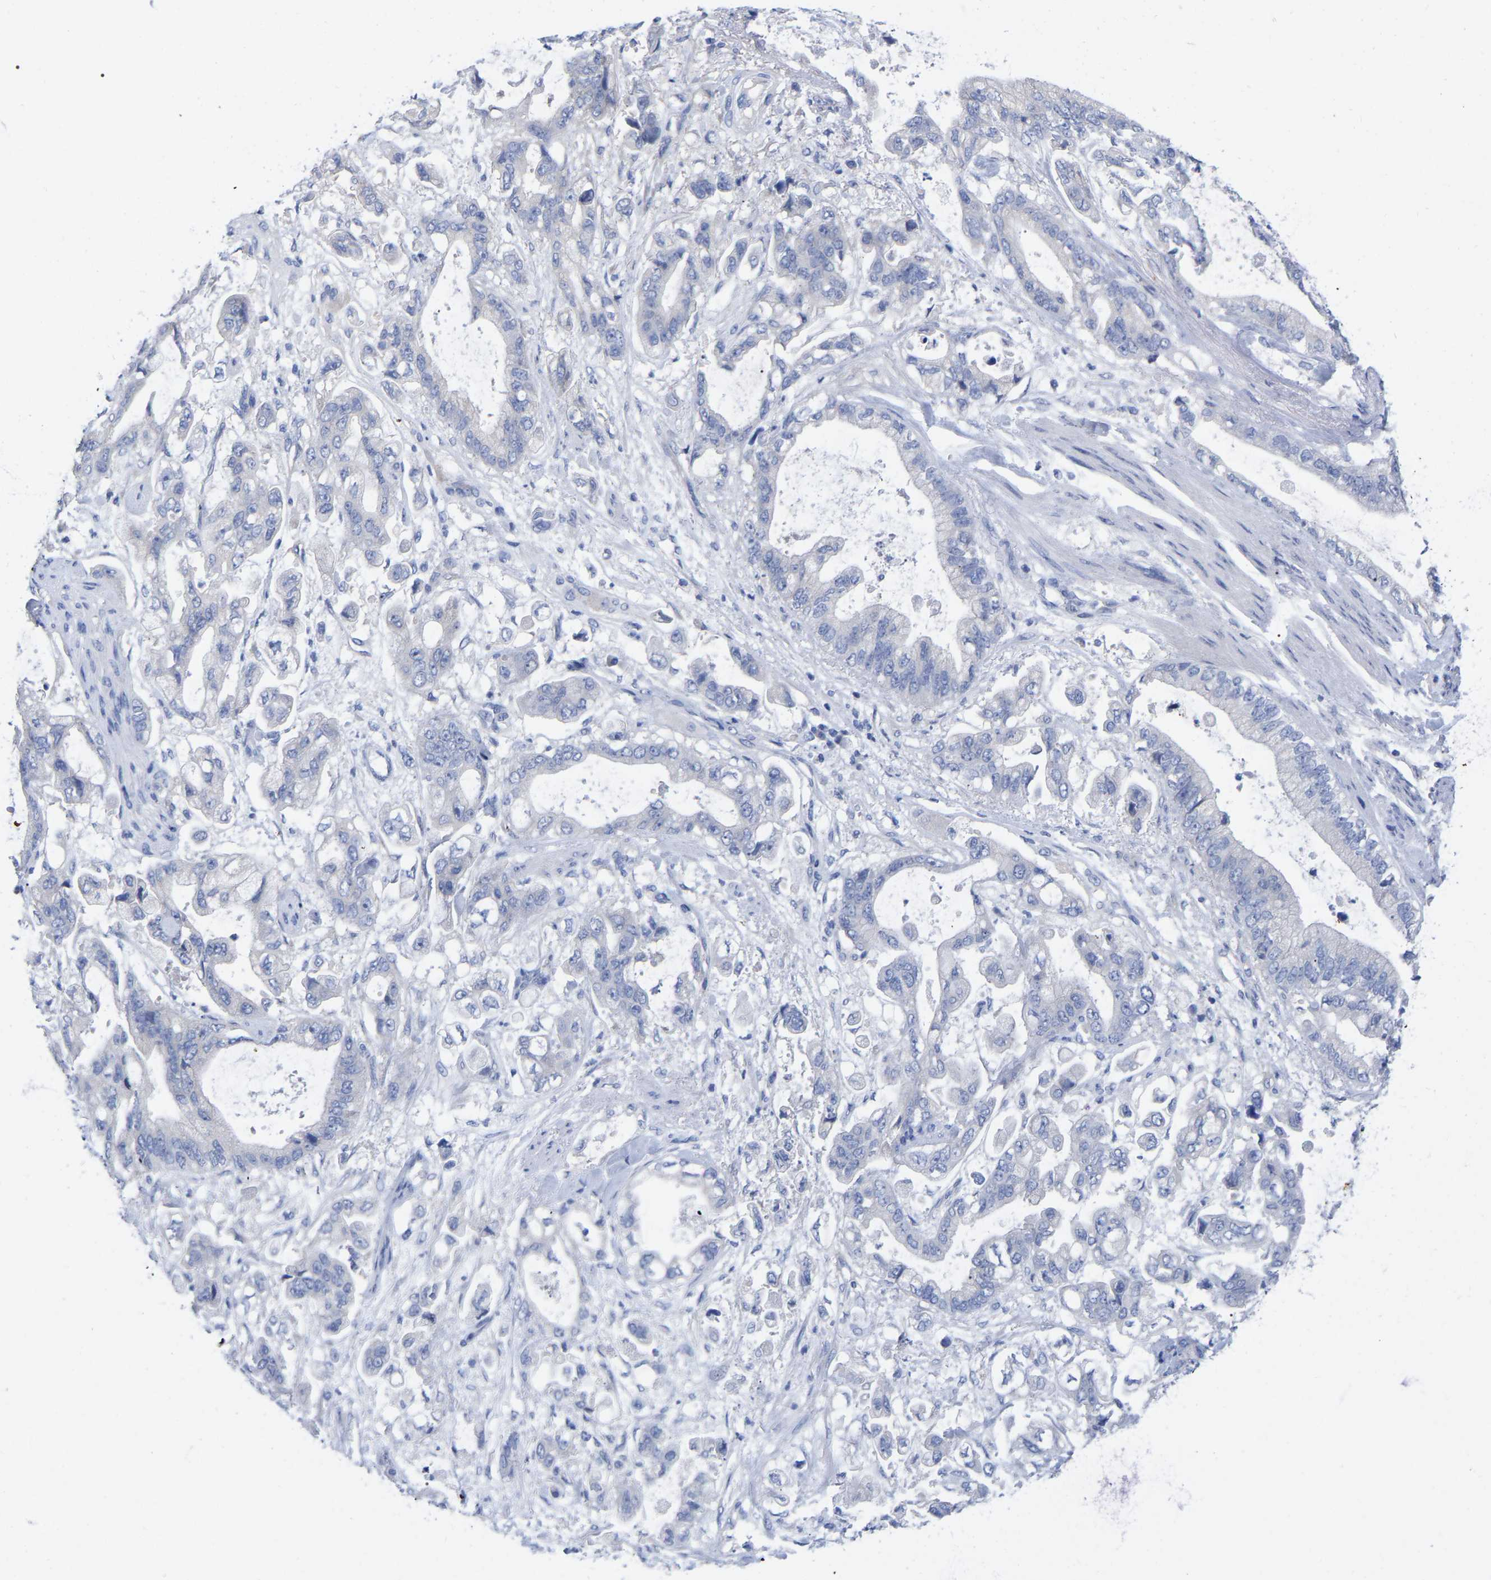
{"staining": {"intensity": "negative", "quantity": "none", "location": "none"}, "tissue": "stomach cancer", "cell_type": "Tumor cells", "image_type": "cancer", "snomed": [{"axis": "morphology", "description": "Normal tissue, NOS"}, {"axis": "morphology", "description": "Adenocarcinoma, NOS"}, {"axis": "topography", "description": "Stomach"}], "caption": "An image of adenocarcinoma (stomach) stained for a protein reveals no brown staining in tumor cells. Brightfield microscopy of immunohistochemistry (IHC) stained with DAB (brown) and hematoxylin (blue), captured at high magnification.", "gene": "HAPLN1", "patient": {"sex": "male", "age": 62}}